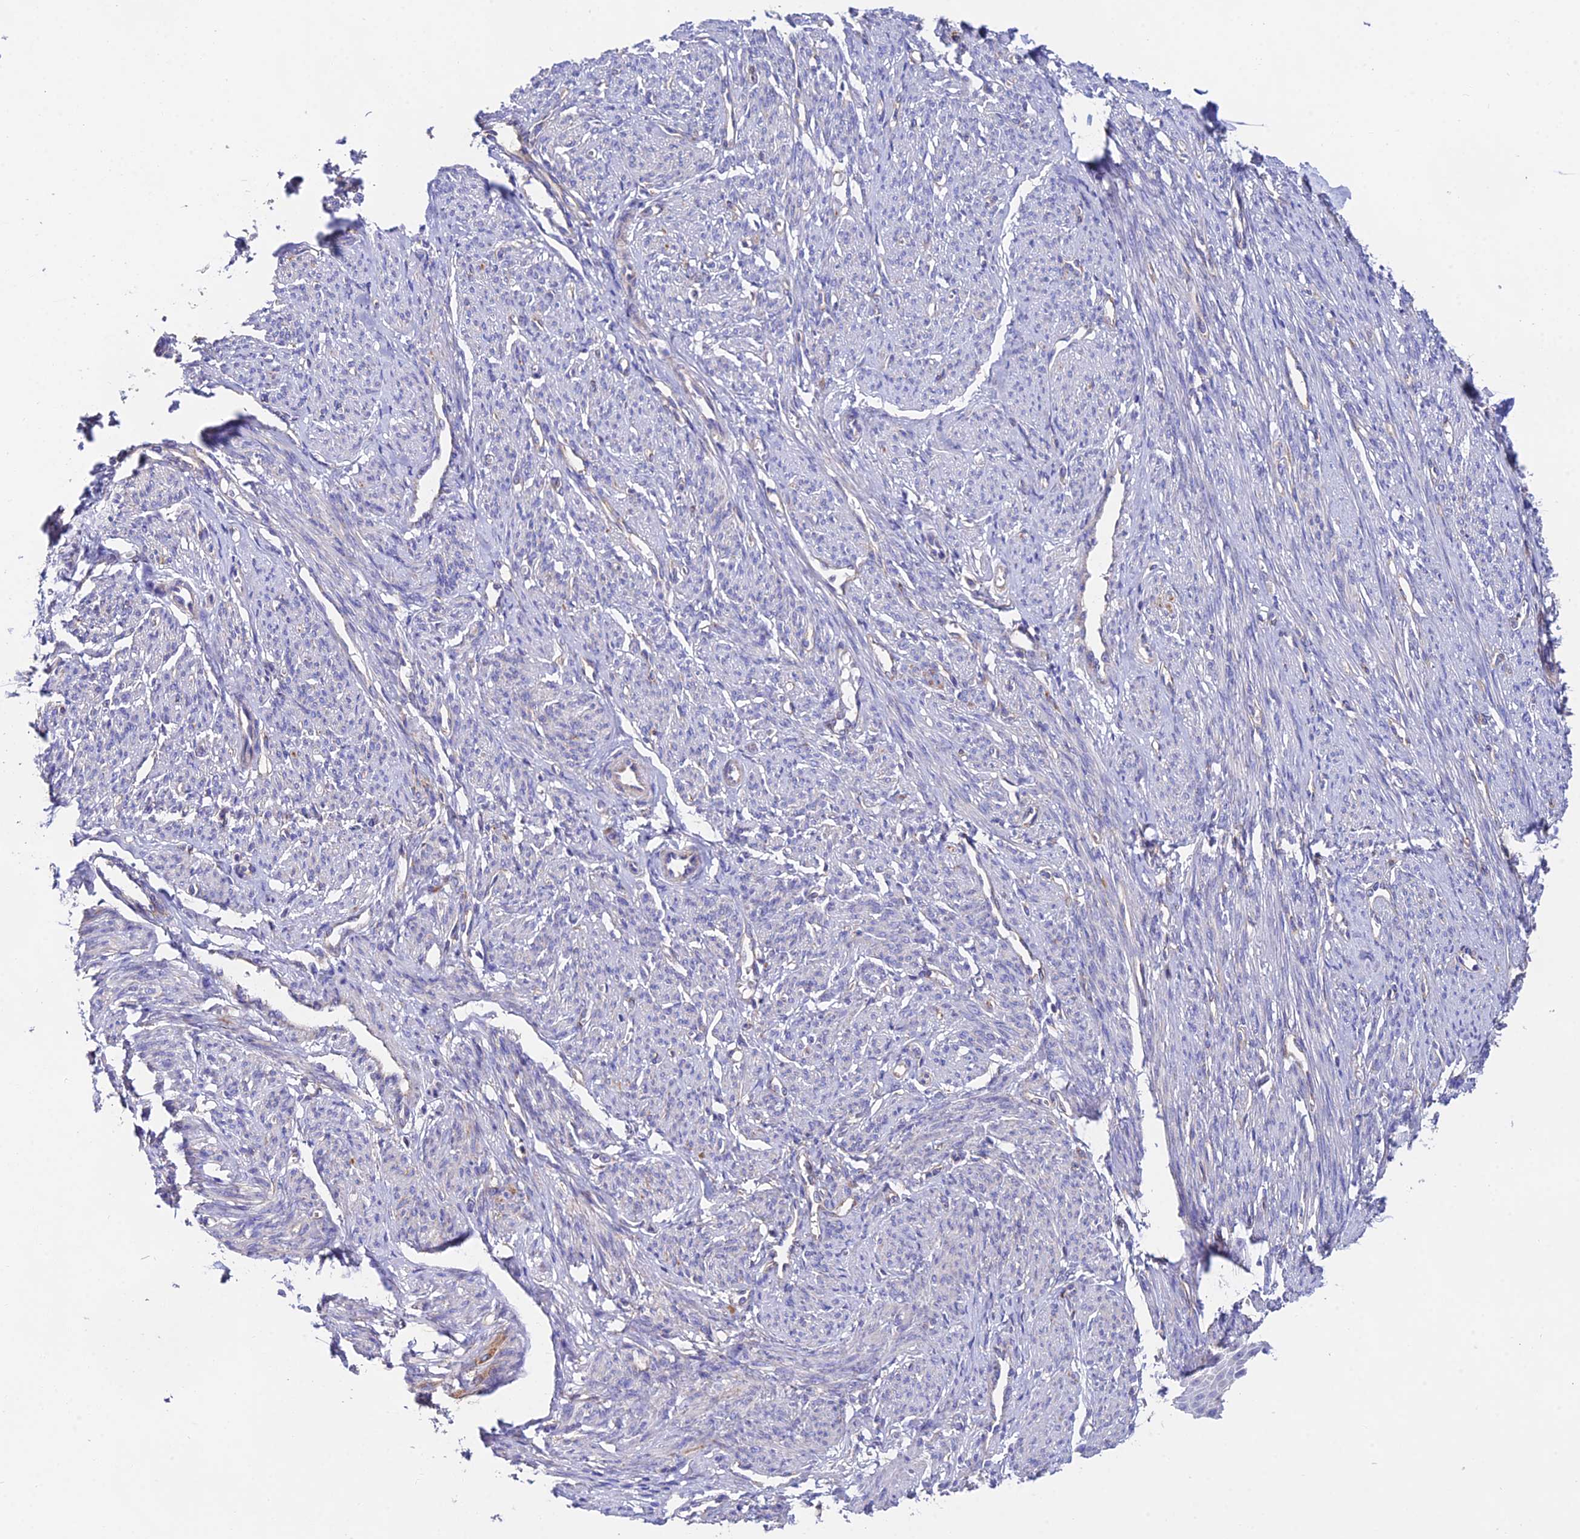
{"staining": {"intensity": "negative", "quantity": "none", "location": "none"}, "tissue": "smooth muscle", "cell_type": "Smooth muscle cells", "image_type": "normal", "snomed": [{"axis": "morphology", "description": "Normal tissue, NOS"}, {"axis": "topography", "description": "Smooth muscle"}], "caption": "Immunohistochemical staining of benign human smooth muscle displays no significant expression in smooth muscle cells.", "gene": "PPP2R2A", "patient": {"sex": "female", "age": 65}}